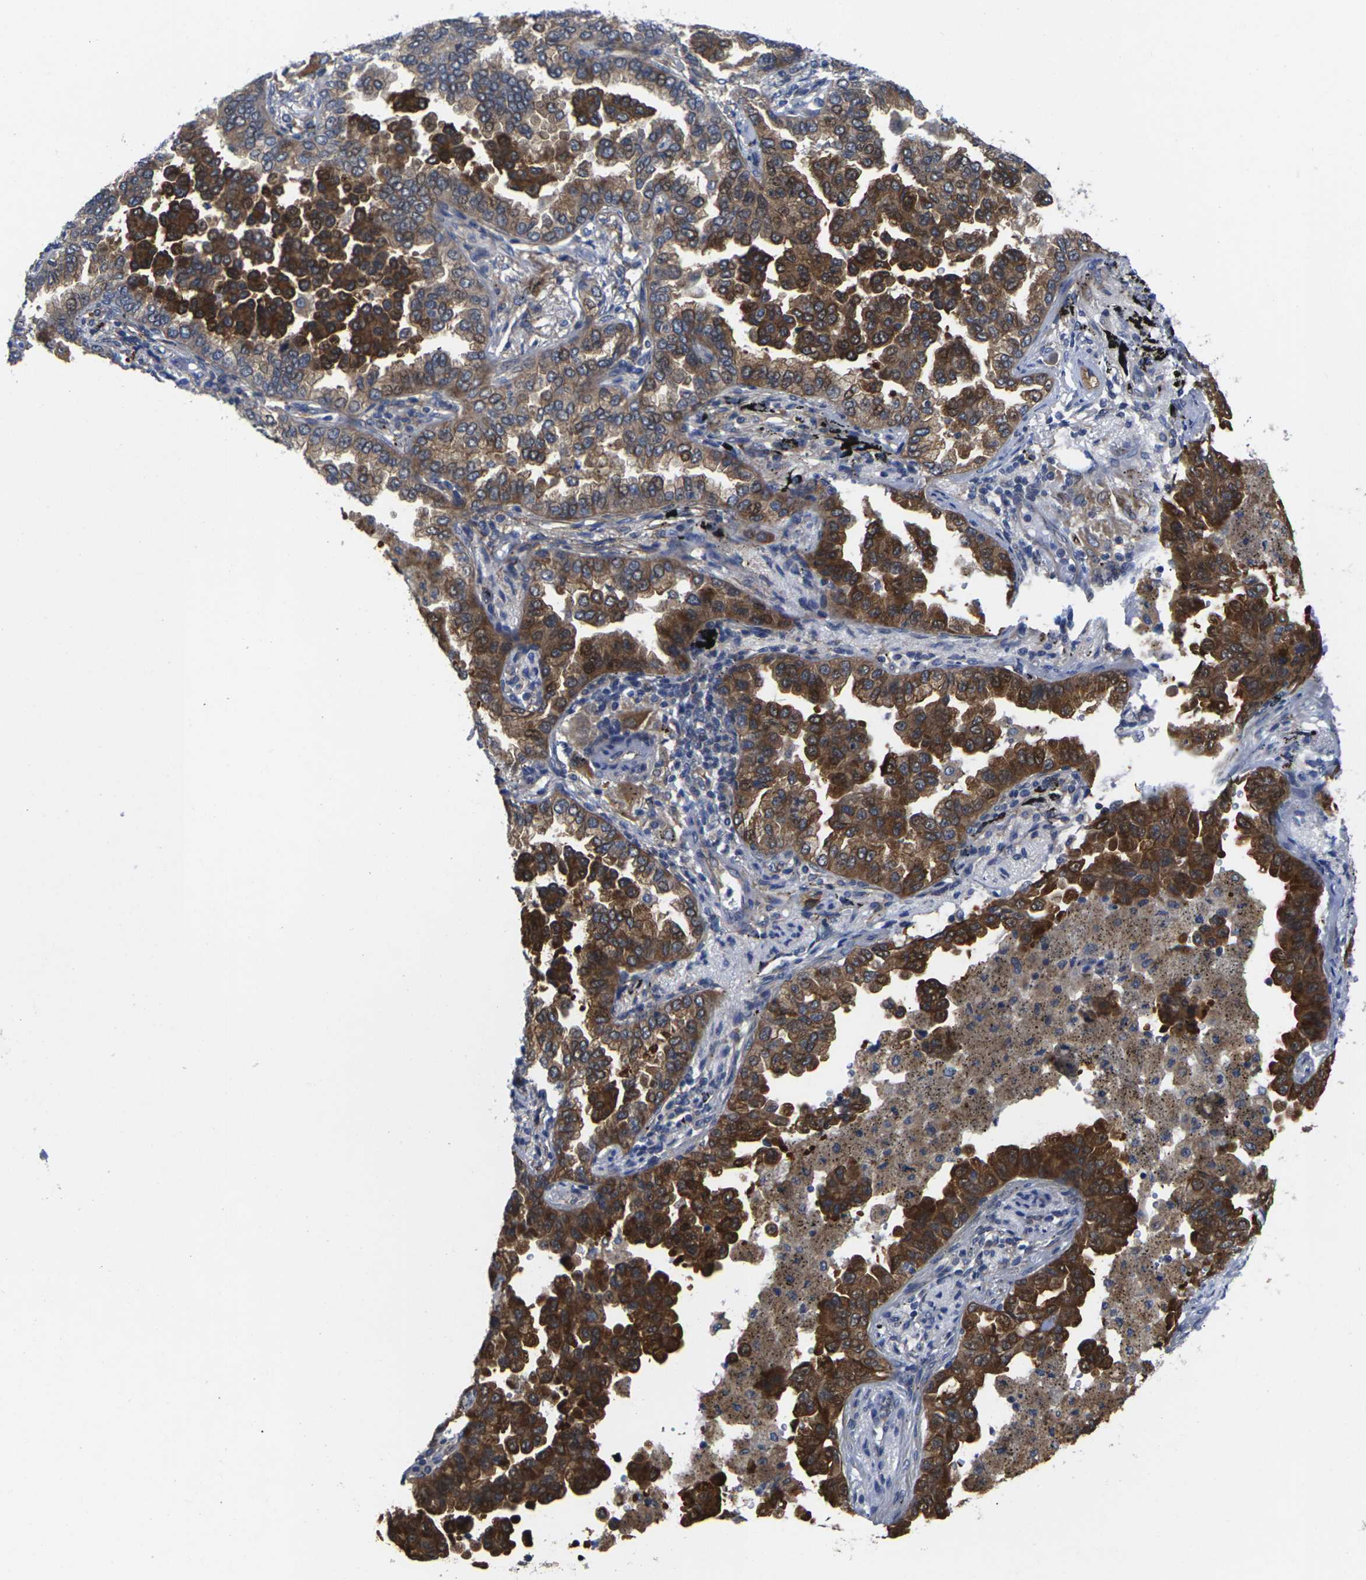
{"staining": {"intensity": "strong", "quantity": "25%-75%", "location": "cytoplasmic/membranous"}, "tissue": "lung cancer", "cell_type": "Tumor cells", "image_type": "cancer", "snomed": [{"axis": "morphology", "description": "Normal tissue, NOS"}, {"axis": "morphology", "description": "Adenocarcinoma, NOS"}, {"axis": "topography", "description": "Lung"}], "caption": "Lung adenocarcinoma tissue displays strong cytoplasmic/membranous staining in about 25%-75% of tumor cells, visualized by immunohistochemistry.", "gene": "SCNN1A", "patient": {"sex": "male", "age": 59}}